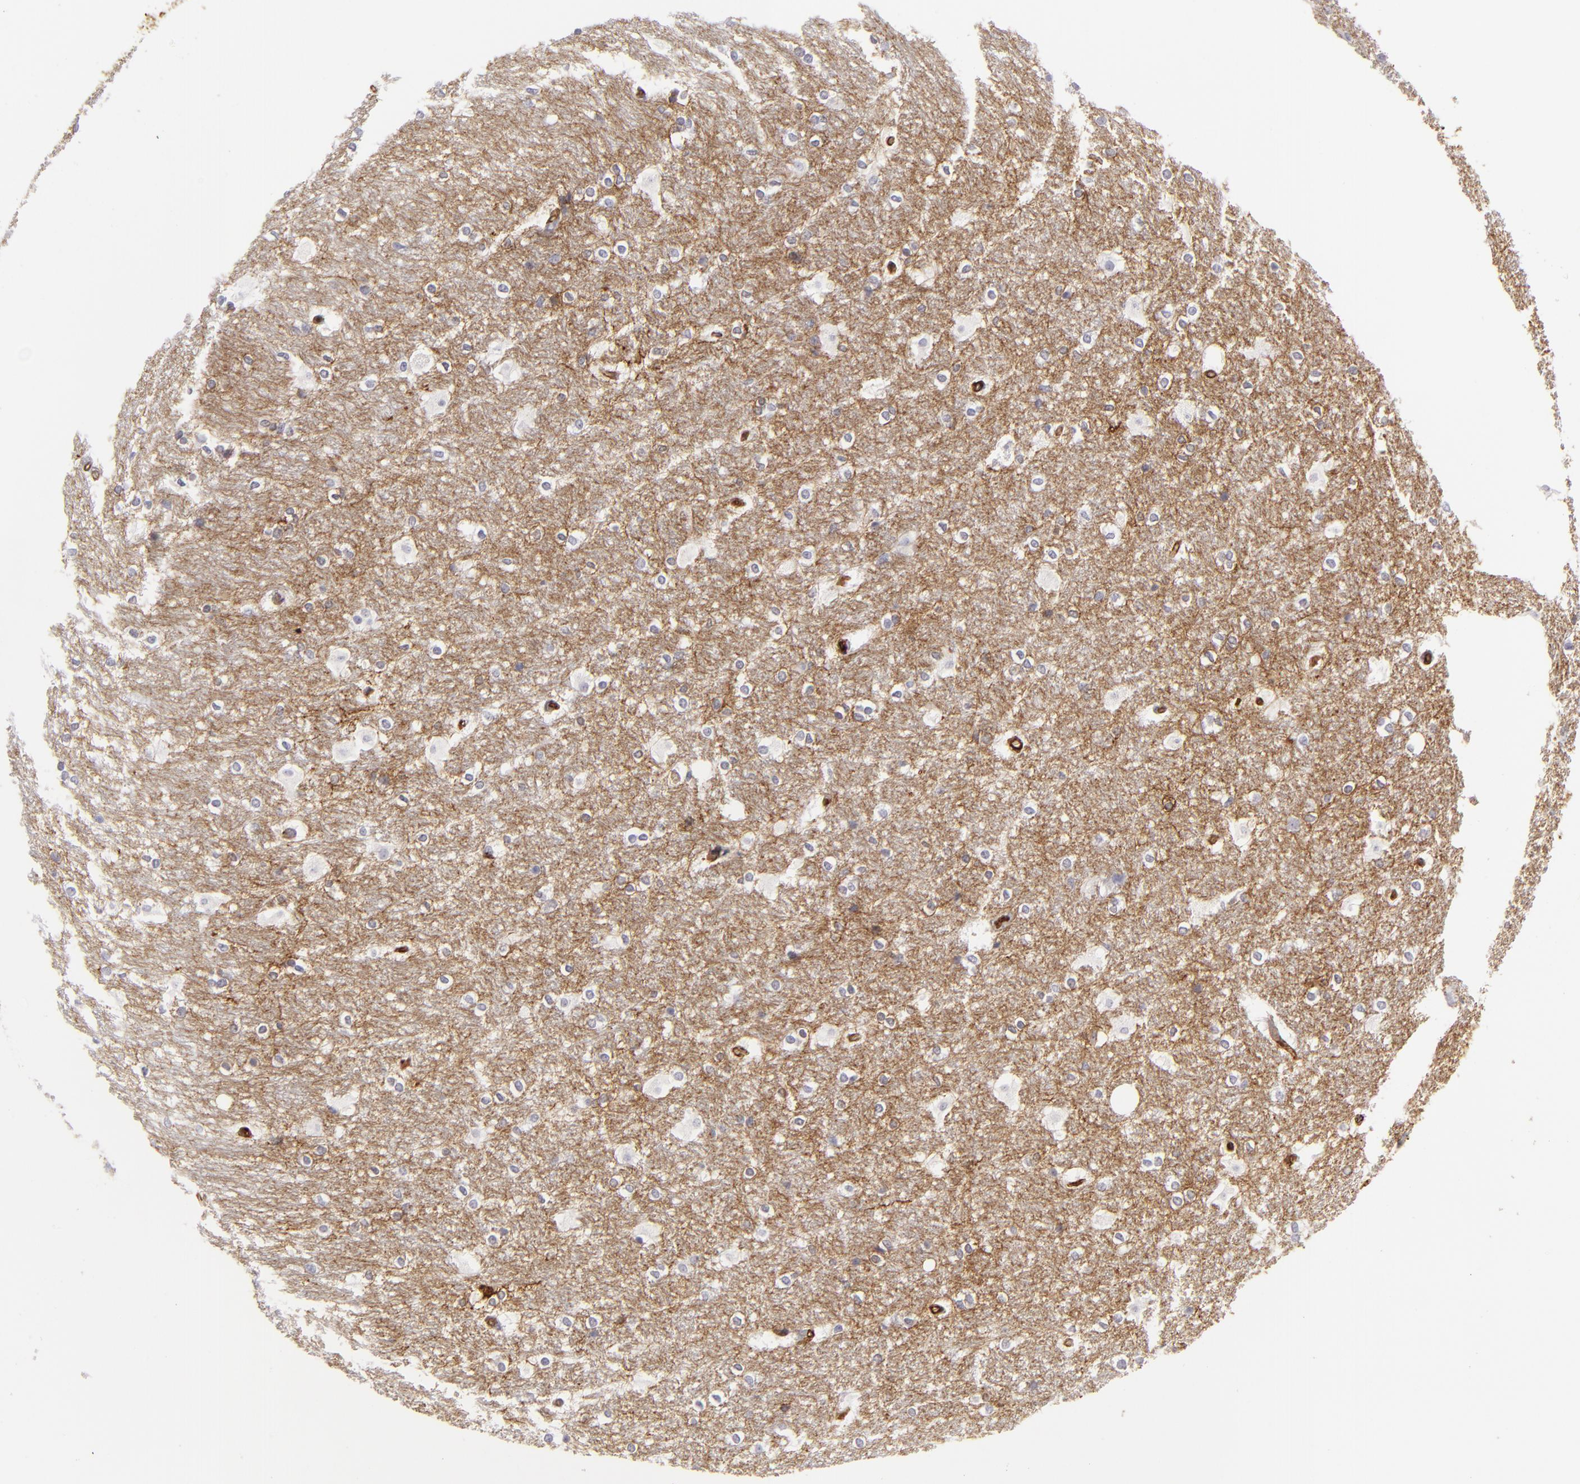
{"staining": {"intensity": "negative", "quantity": "none", "location": "none"}, "tissue": "hippocampus", "cell_type": "Glial cells", "image_type": "normal", "snomed": [{"axis": "morphology", "description": "Normal tissue, NOS"}, {"axis": "topography", "description": "Hippocampus"}], "caption": "IHC of benign human hippocampus demonstrates no expression in glial cells.", "gene": "MCAM", "patient": {"sex": "female", "age": 19}}